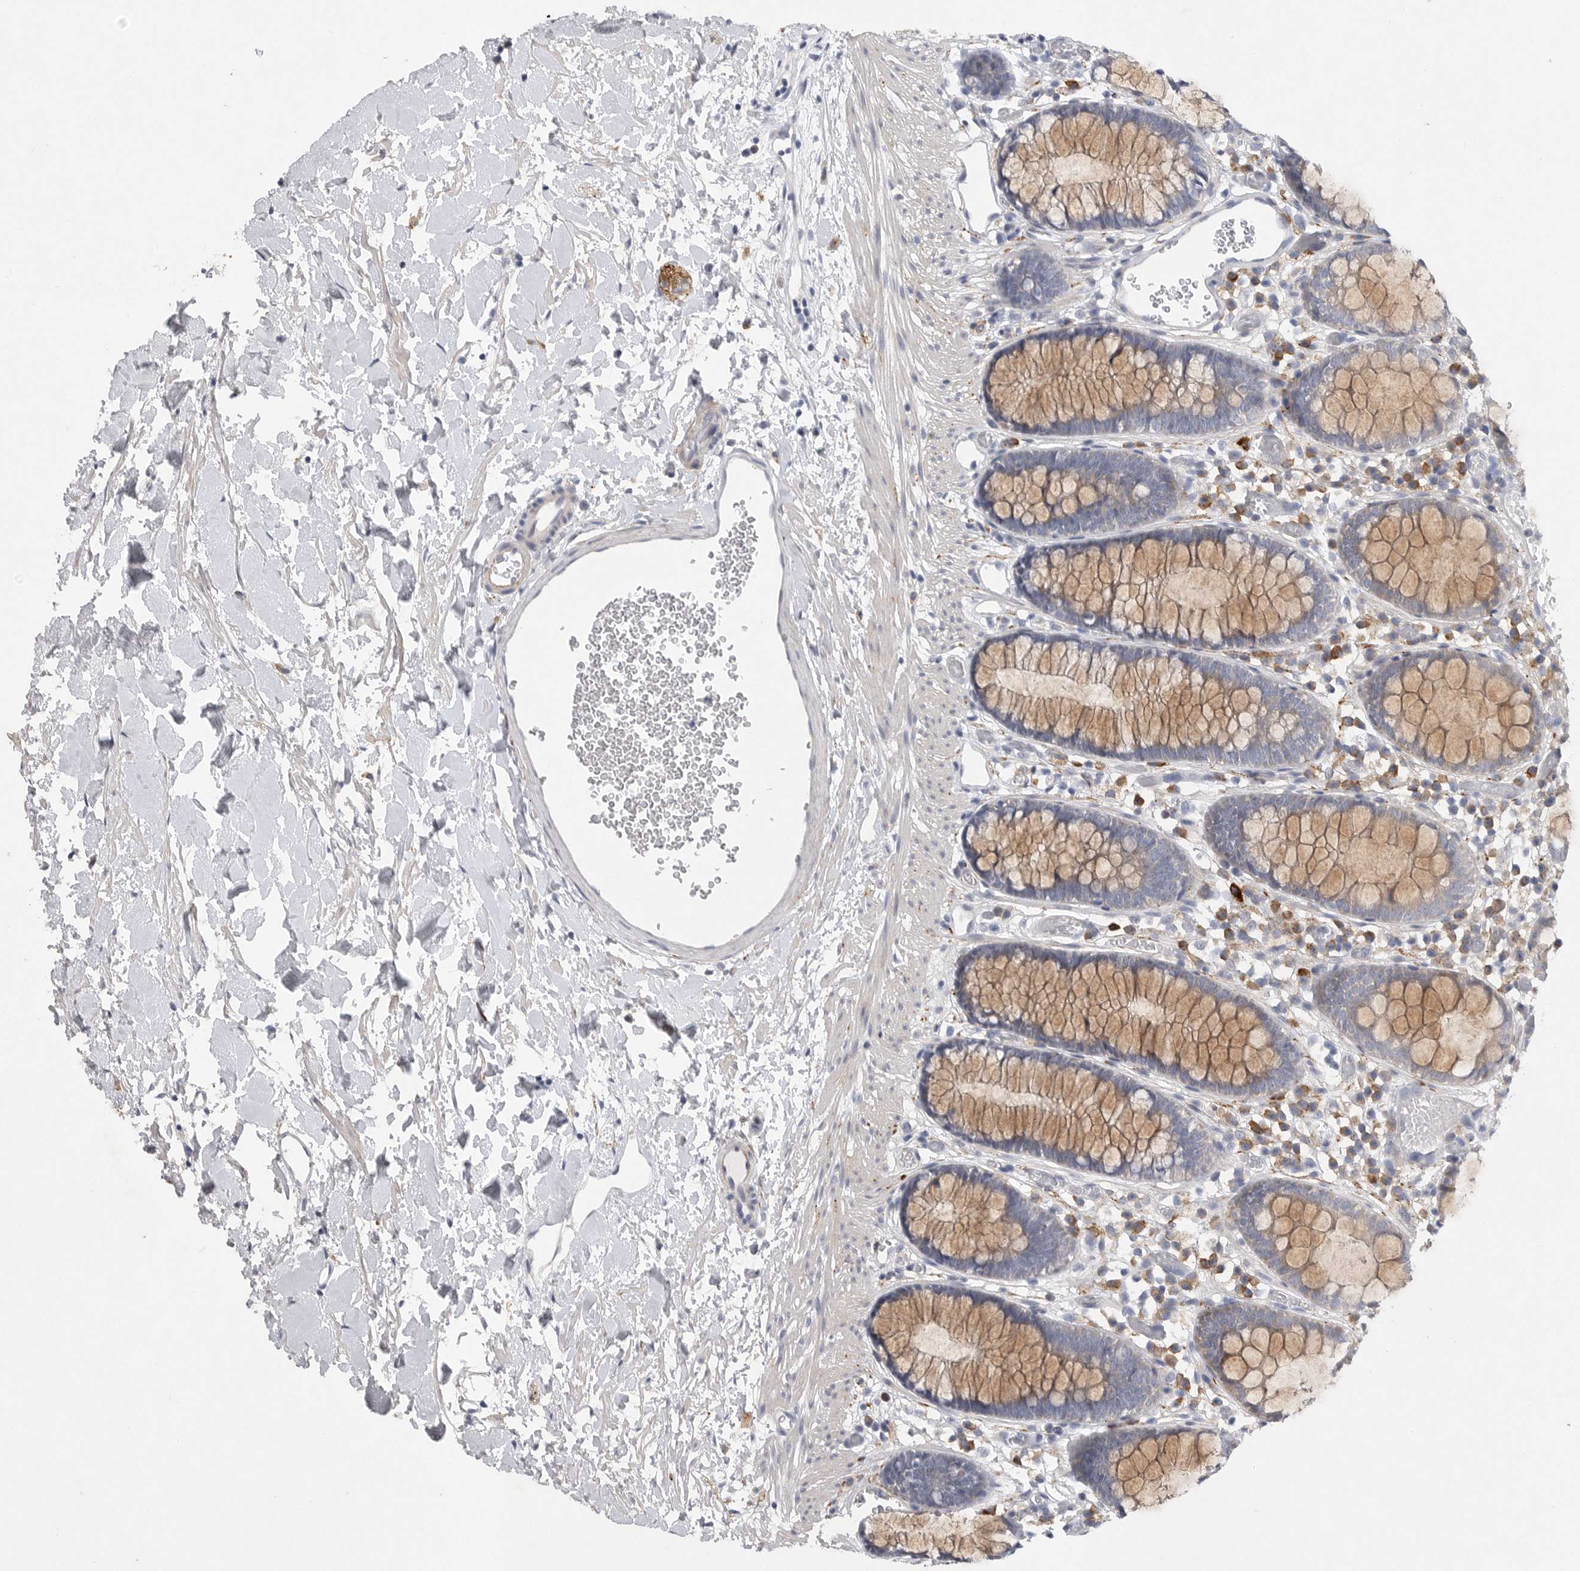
{"staining": {"intensity": "negative", "quantity": "none", "location": "none"}, "tissue": "colon", "cell_type": "Endothelial cells", "image_type": "normal", "snomed": [{"axis": "morphology", "description": "Normal tissue, NOS"}, {"axis": "topography", "description": "Colon"}], "caption": "Immunohistochemistry image of unremarkable colon stained for a protein (brown), which reveals no positivity in endothelial cells.", "gene": "EDEM3", "patient": {"sex": "male", "age": 14}}